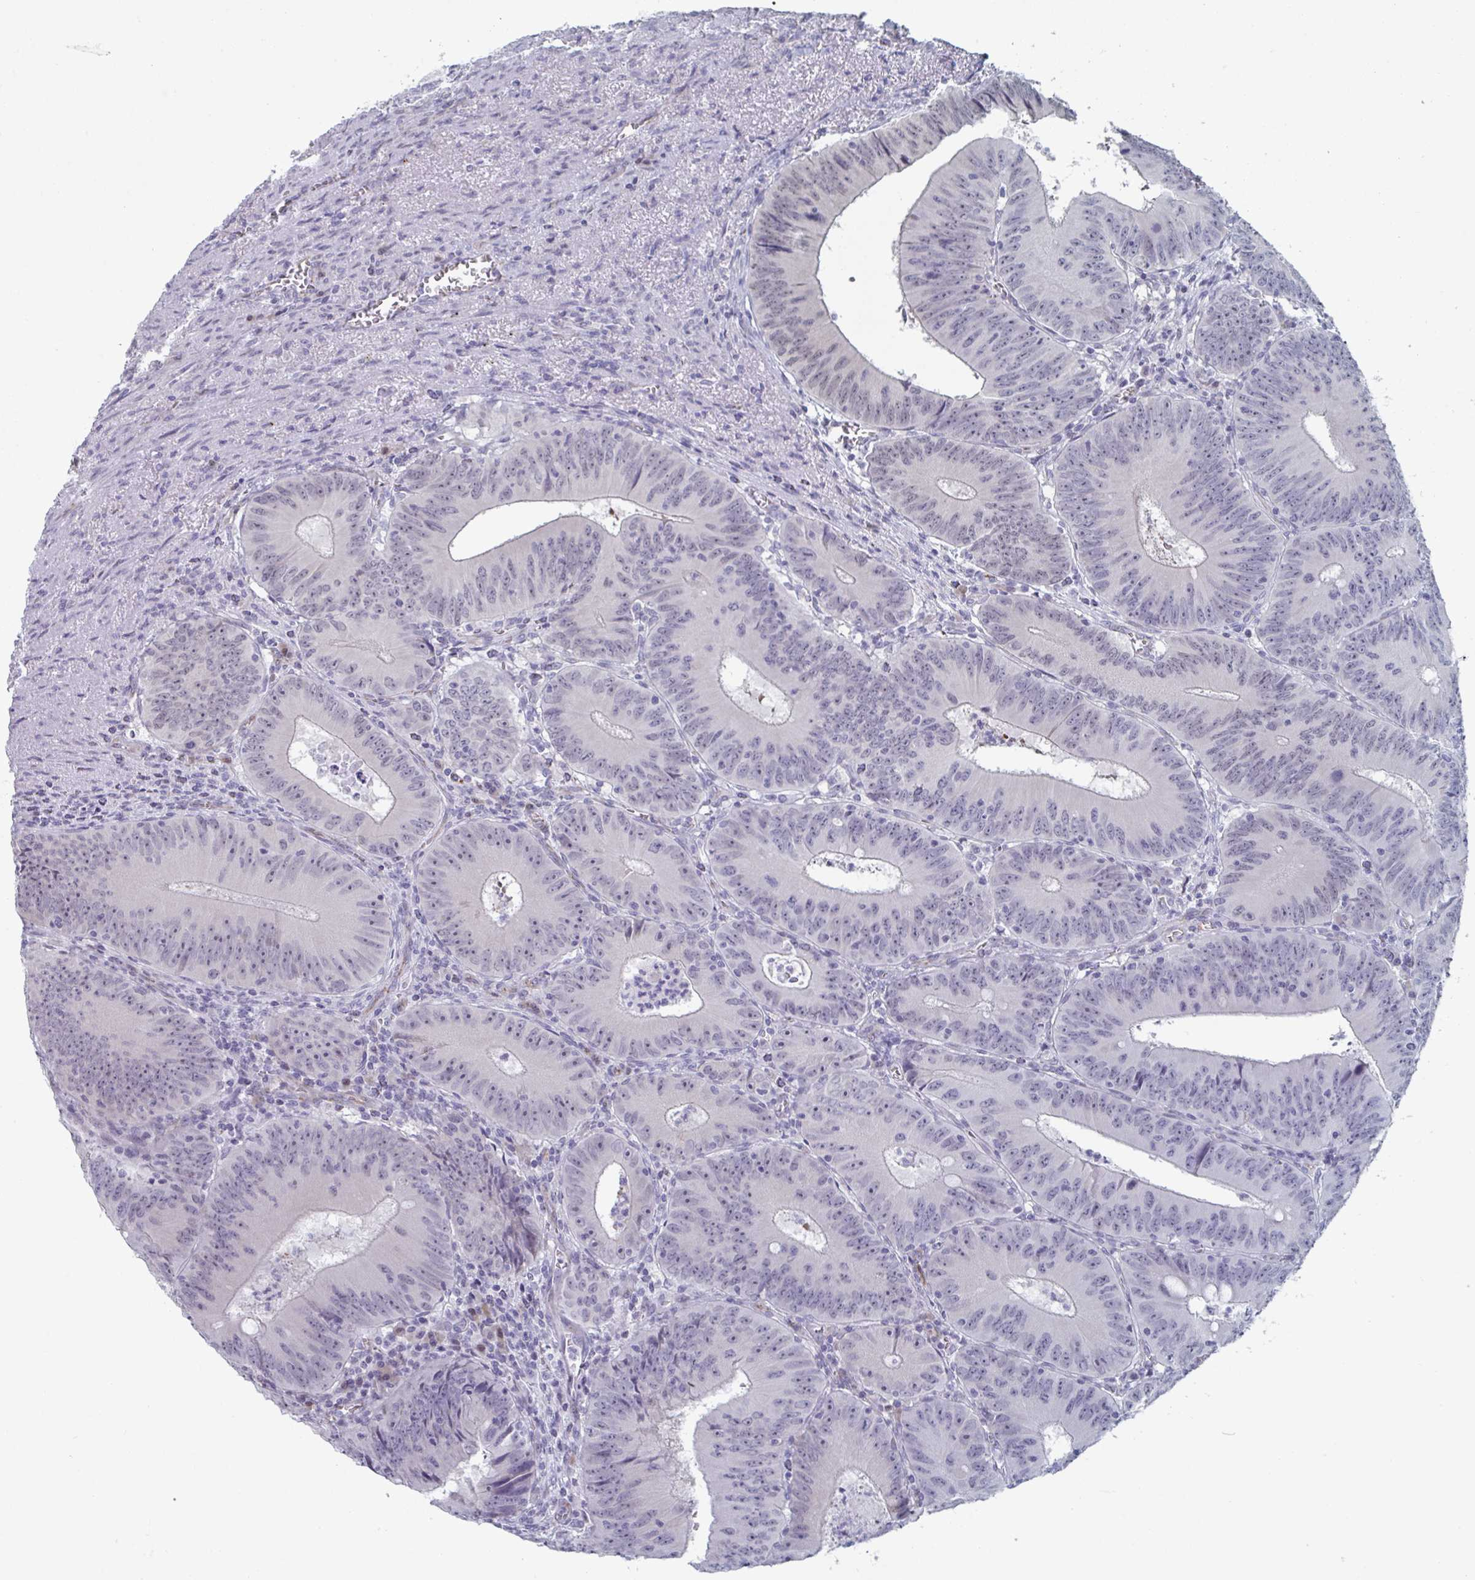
{"staining": {"intensity": "weak", "quantity": "<25%", "location": "nuclear"}, "tissue": "colorectal cancer", "cell_type": "Tumor cells", "image_type": "cancer", "snomed": [{"axis": "morphology", "description": "Adenocarcinoma, NOS"}, {"axis": "topography", "description": "Rectum"}], "caption": "Colorectal cancer (adenocarcinoma) stained for a protein using immunohistochemistry exhibits no expression tumor cells.", "gene": "FOXA1", "patient": {"sex": "female", "age": 72}}